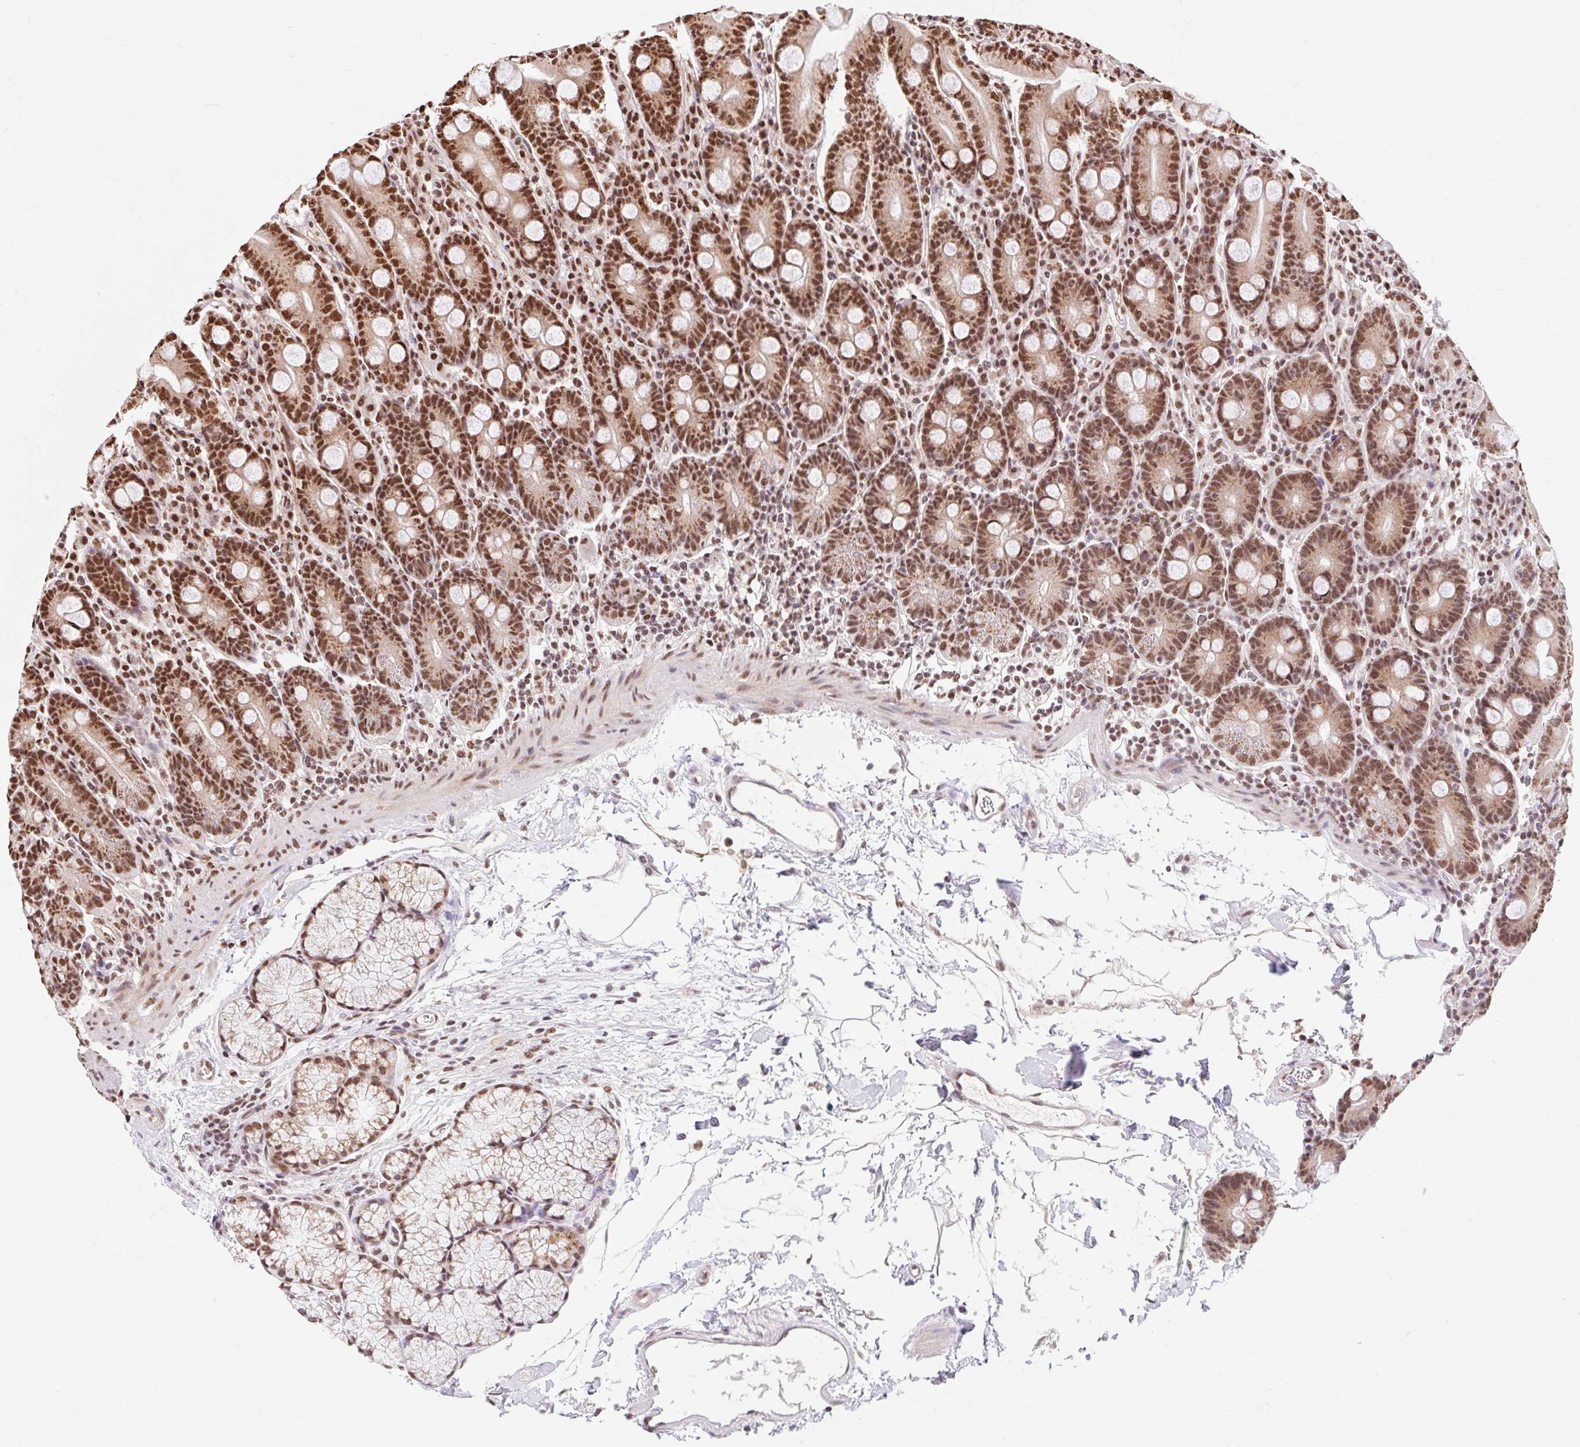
{"staining": {"intensity": "strong", "quantity": ">75%", "location": "nuclear"}, "tissue": "duodenum", "cell_type": "Glandular cells", "image_type": "normal", "snomed": [{"axis": "morphology", "description": "Normal tissue, NOS"}, {"axis": "topography", "description": "Duodenum"}], "caption": "The immunohistochemical stain labels strong nuclear positivity in glandular cells of benign duodenum.", "gene": "BICRA", "patient": {"sex": "male", "age": 35}}